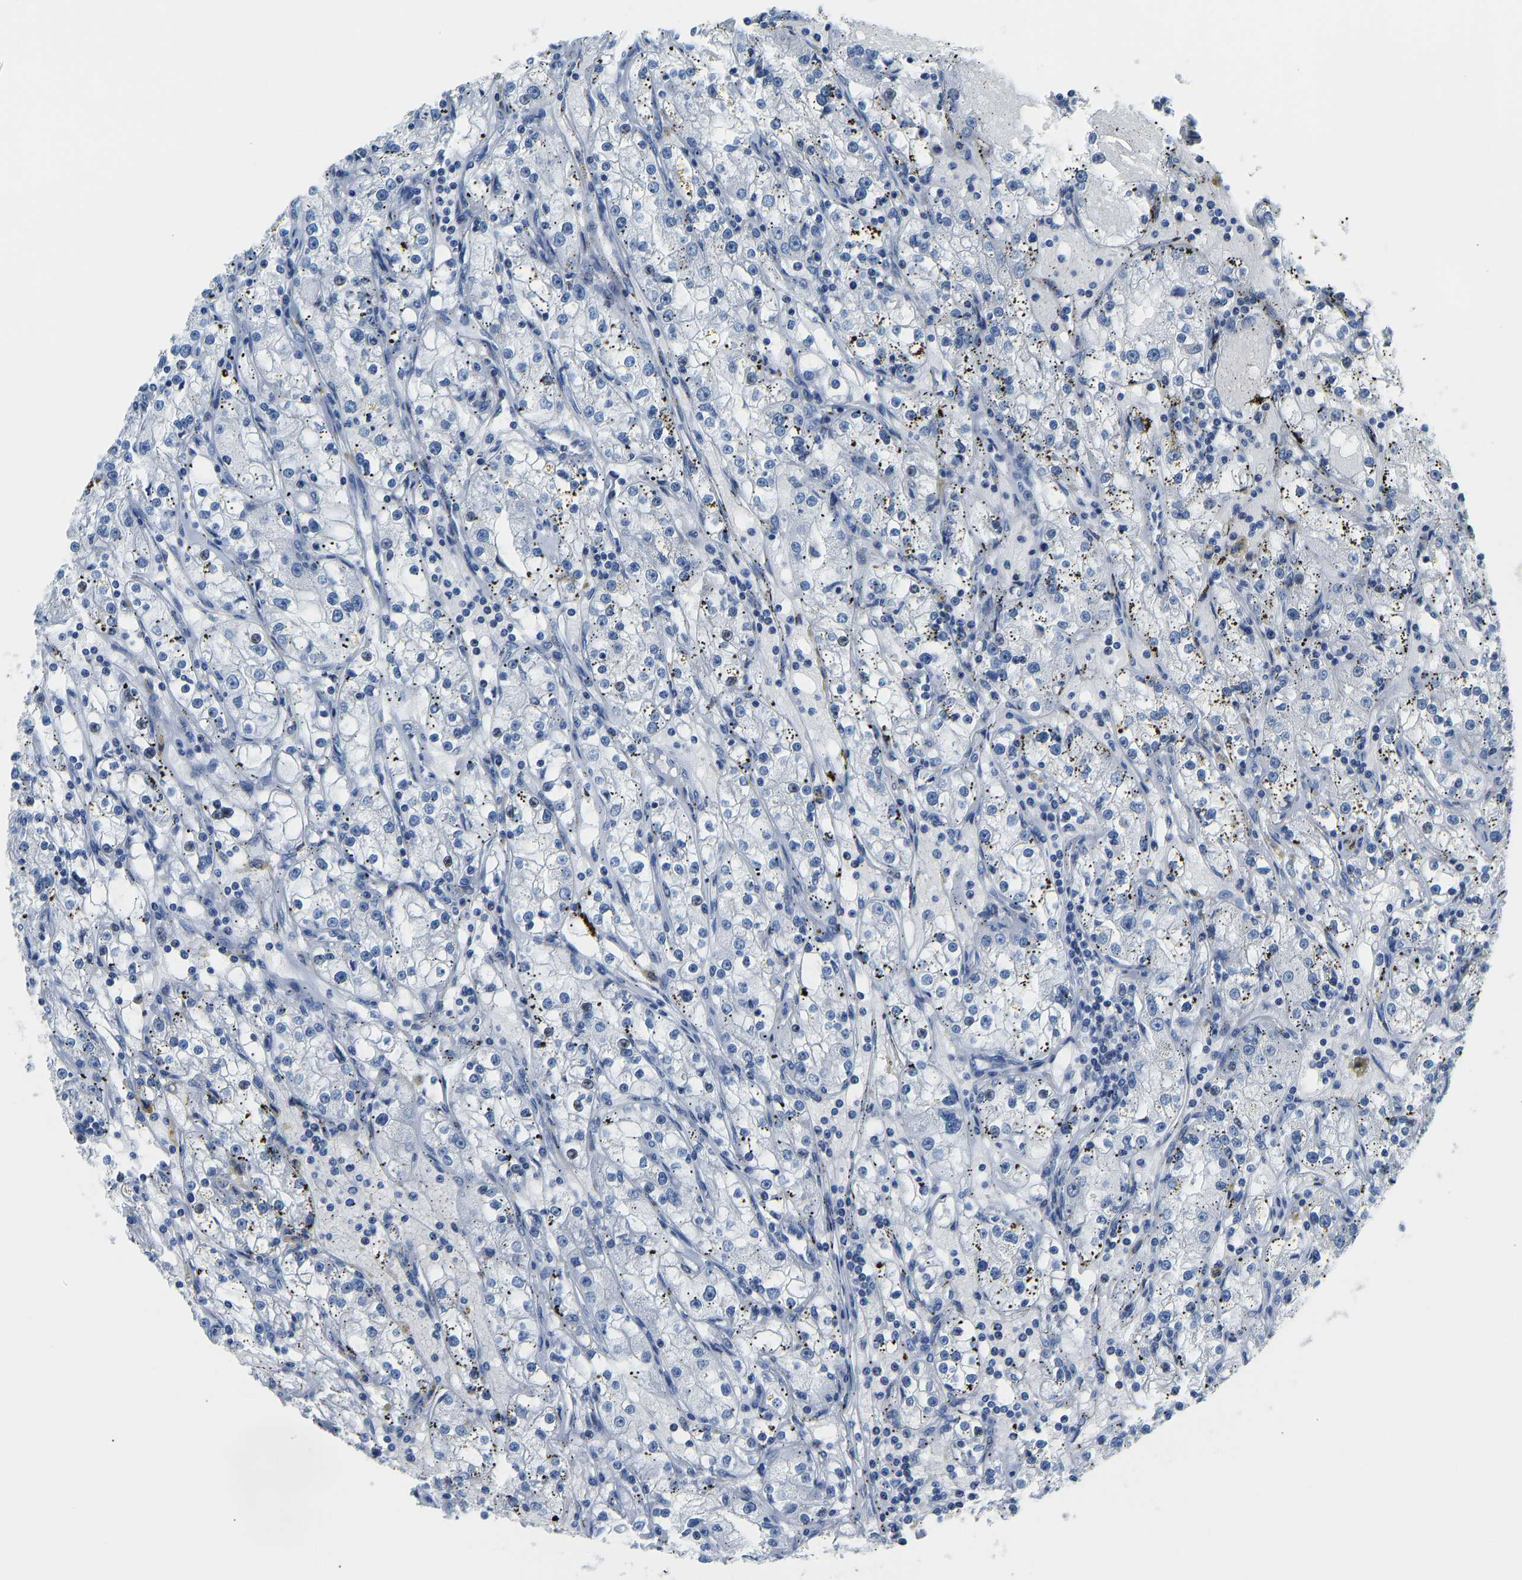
{"staining": {"intensity": "negative", "quantity": "none", "location": "none"}, "tissue": "renal cancer", "cell_type": "Tumor cells", "image_type": "cancer", "snomed": [{"axis": "morphology", "description": "Adenocarcinoma, NOS"}, {"axis": "topography", "description": "Kidney"}], "caption": "Tumor cells are negative for protein expression in human renal cancer (adenocarcinoma).", "gene": "SERPINB3", "patient": {"sex": "male", "age": 56}}